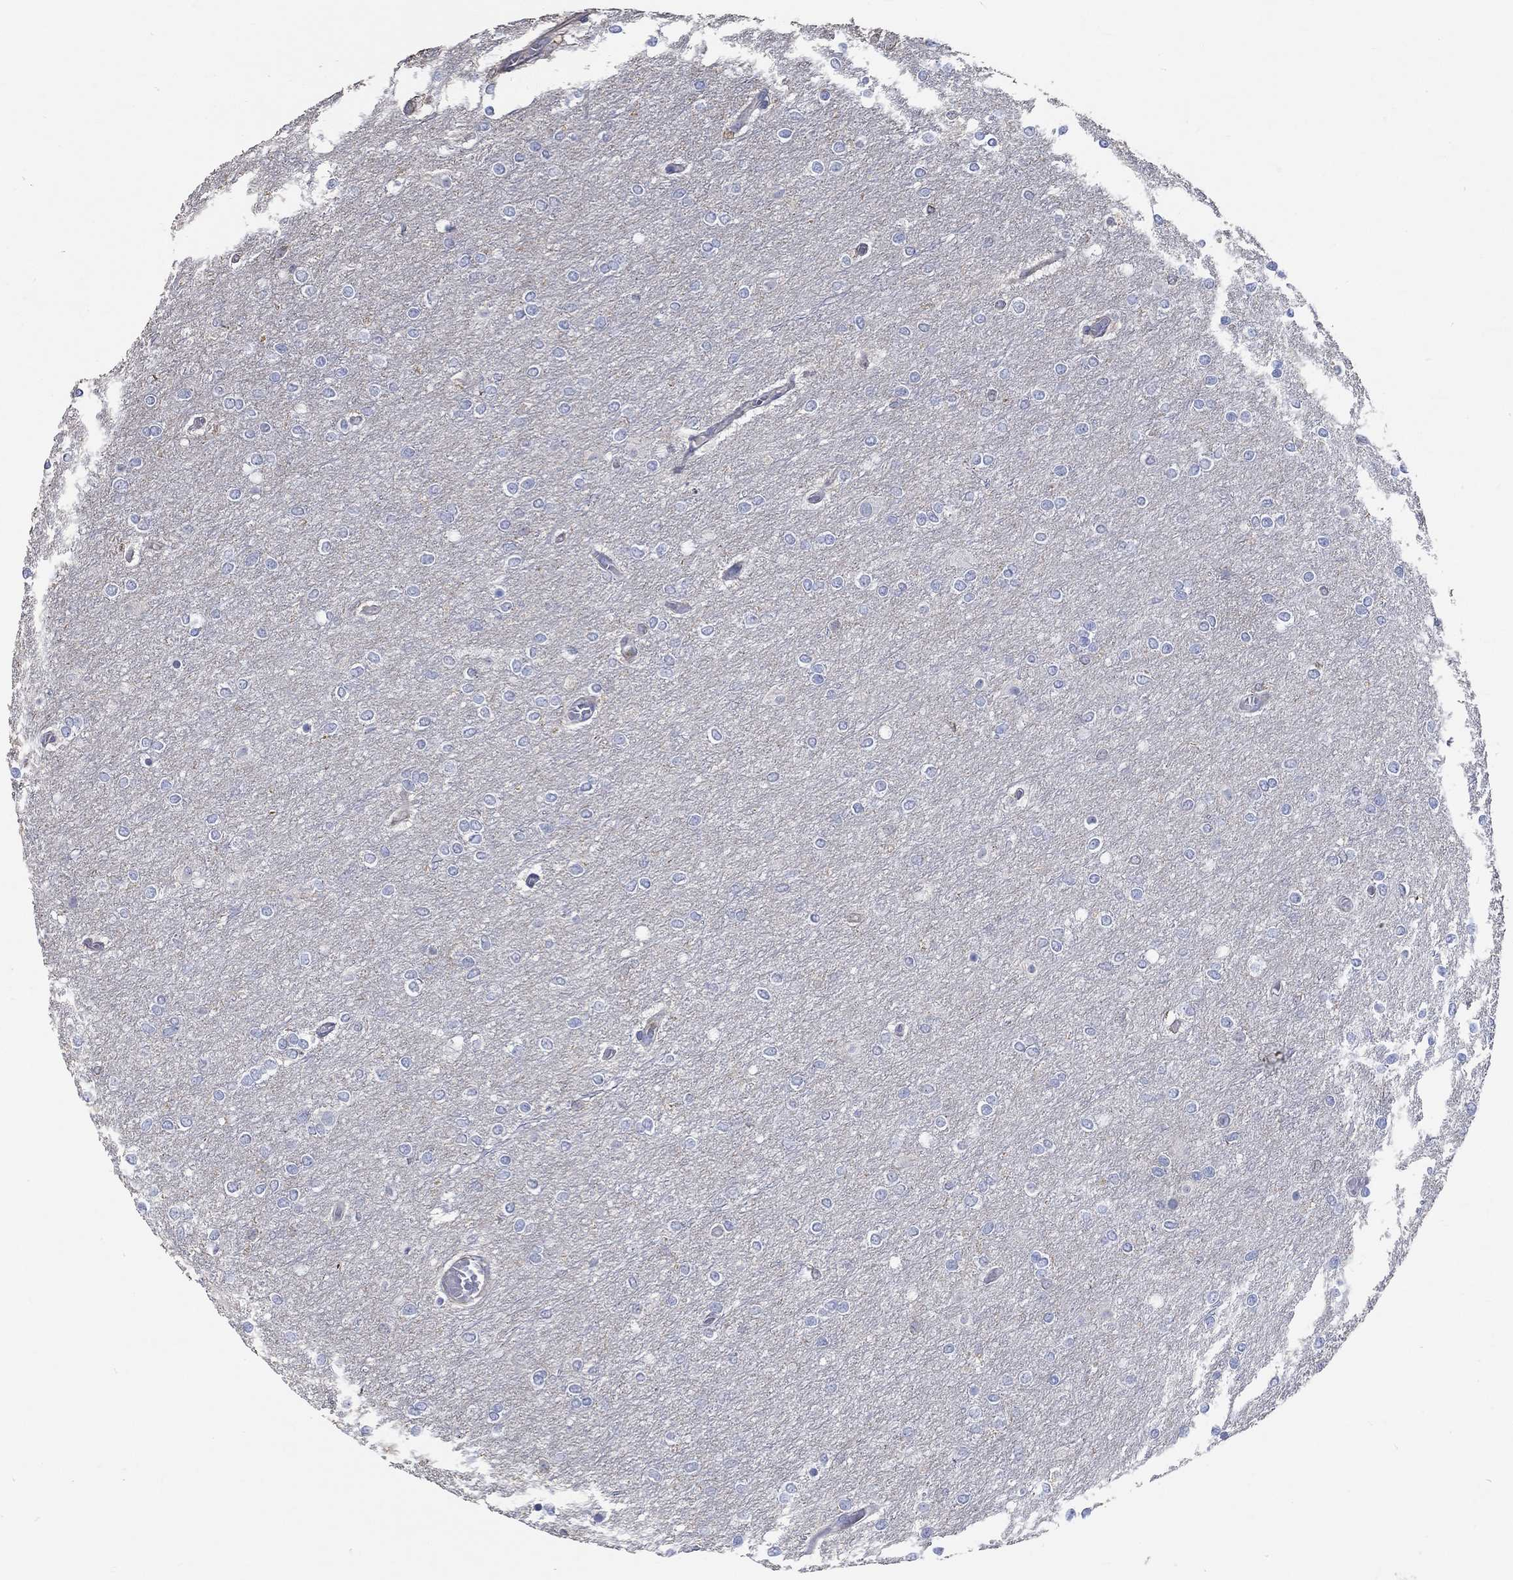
{"staining": {"intensity": "negative", "quantity": "none", "location": "none"}, "tissue": "glioma", "cell_type": "Tumor cells", "image_type": "cancer", "snomed": [{"axis": "morphology", "description": "Glioma, malignant, High grade"}, {"axis": "topography", "description": "Brain"}], "caption": "Tumor cells show no significant protein positivity in glioma.", "gene": "TNFAIP8L3", "patient": {"sex": "female", "age": 61}}